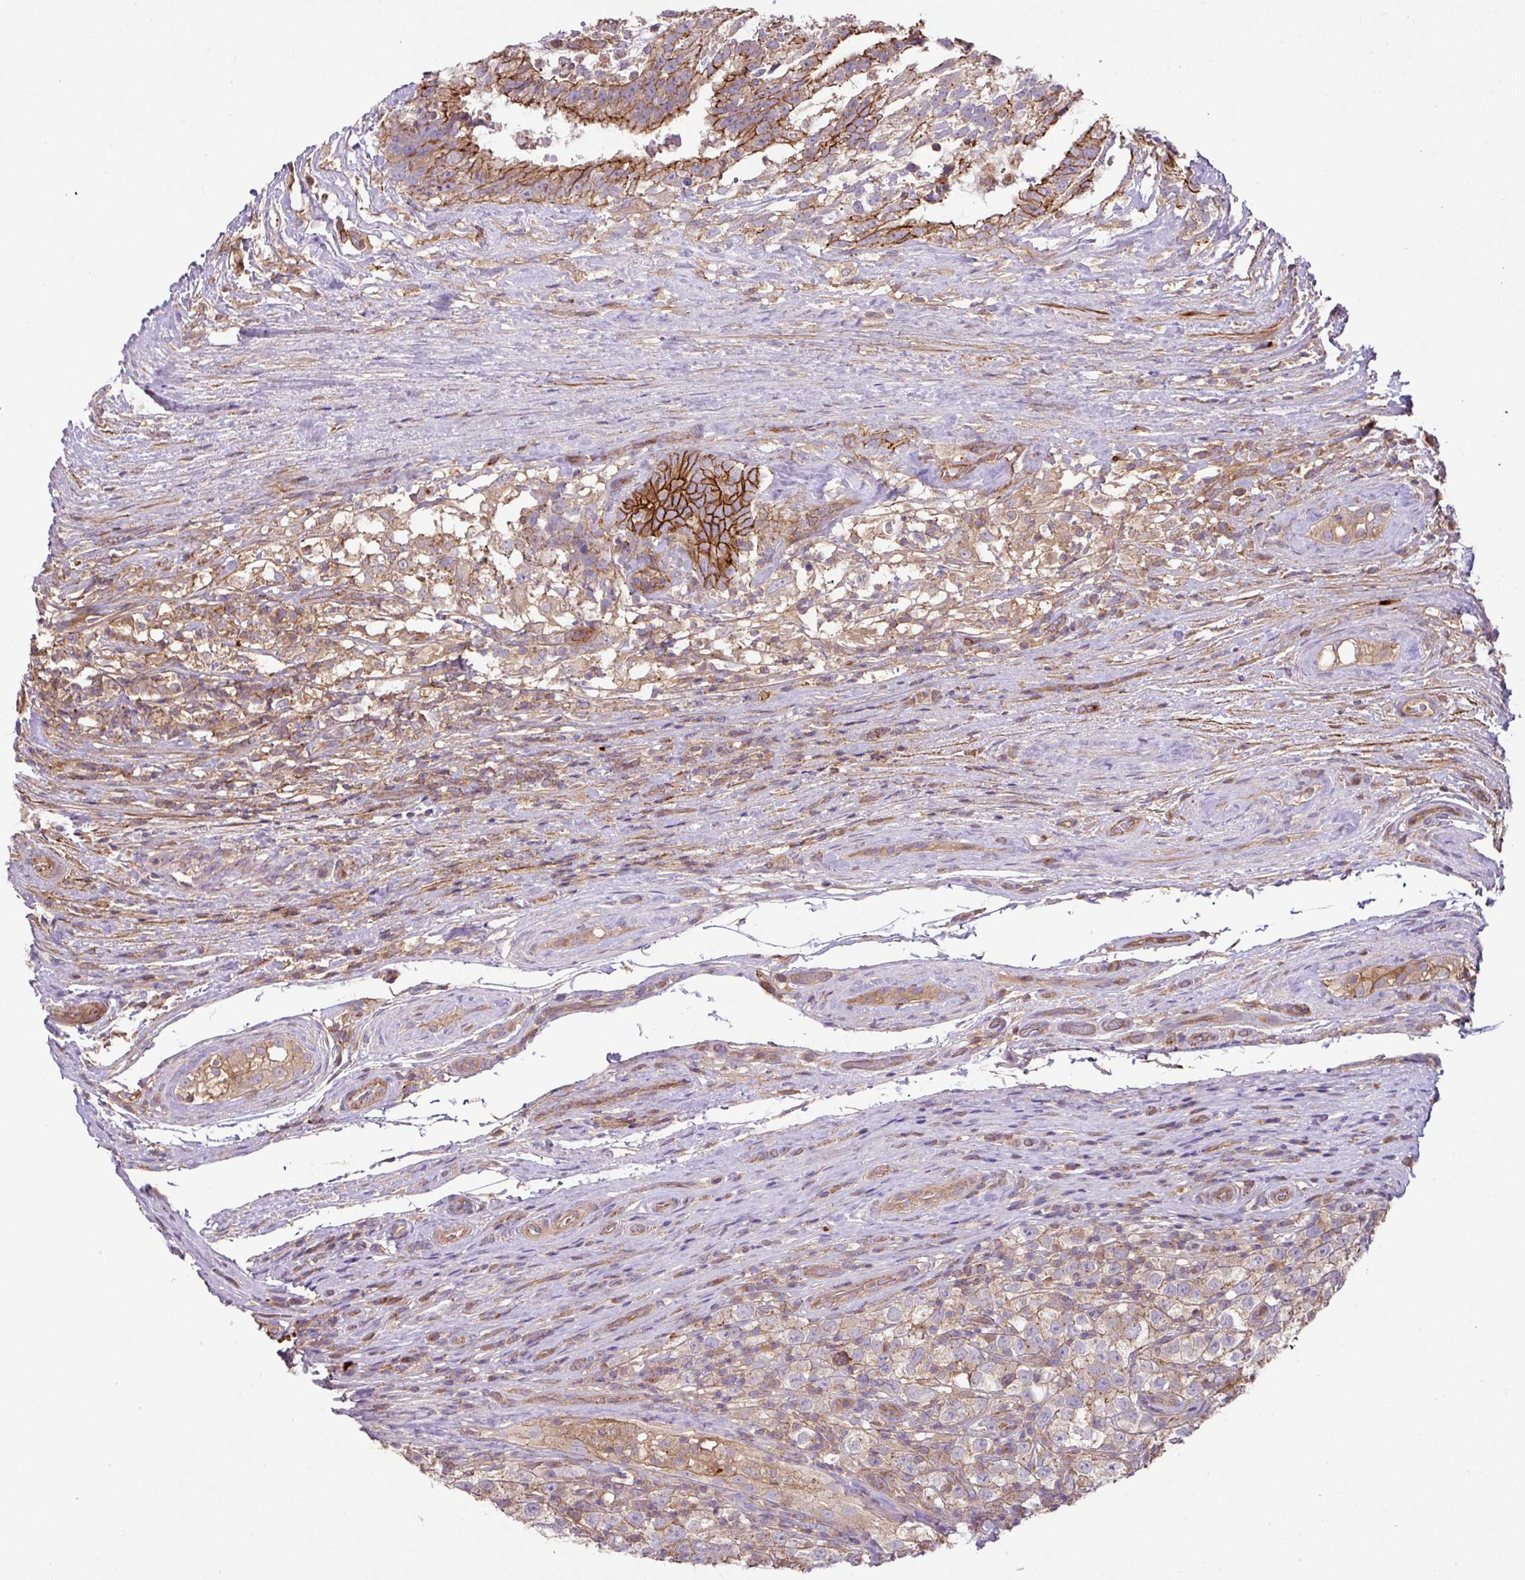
{"staining": {"intensity": "strong", "quantity": "<25%", "location": "cytoplasmic/membranous"}, "tissue": "testis cancer", "cell_type": "Tumor cells", "image_type": "cancer", "snomed": [{"axis": "morphology", "description": "Seminoma, NOS"}, {"axis": "morphology", "description": "Carcinoma, Embryonal, NOS"}, {"axis": "topography", "description": "Testis"}], "caption": "DAB (3,3'-diaminobenzidine) immunohistochemical staining of testis cancer (embryonal carcinoma) demonstrates strong cytoplasmic/membranous protein expression in about <25% of tumor cells.", "gene": "RIC1", "patient": {"sex": "male", "age": 41}}